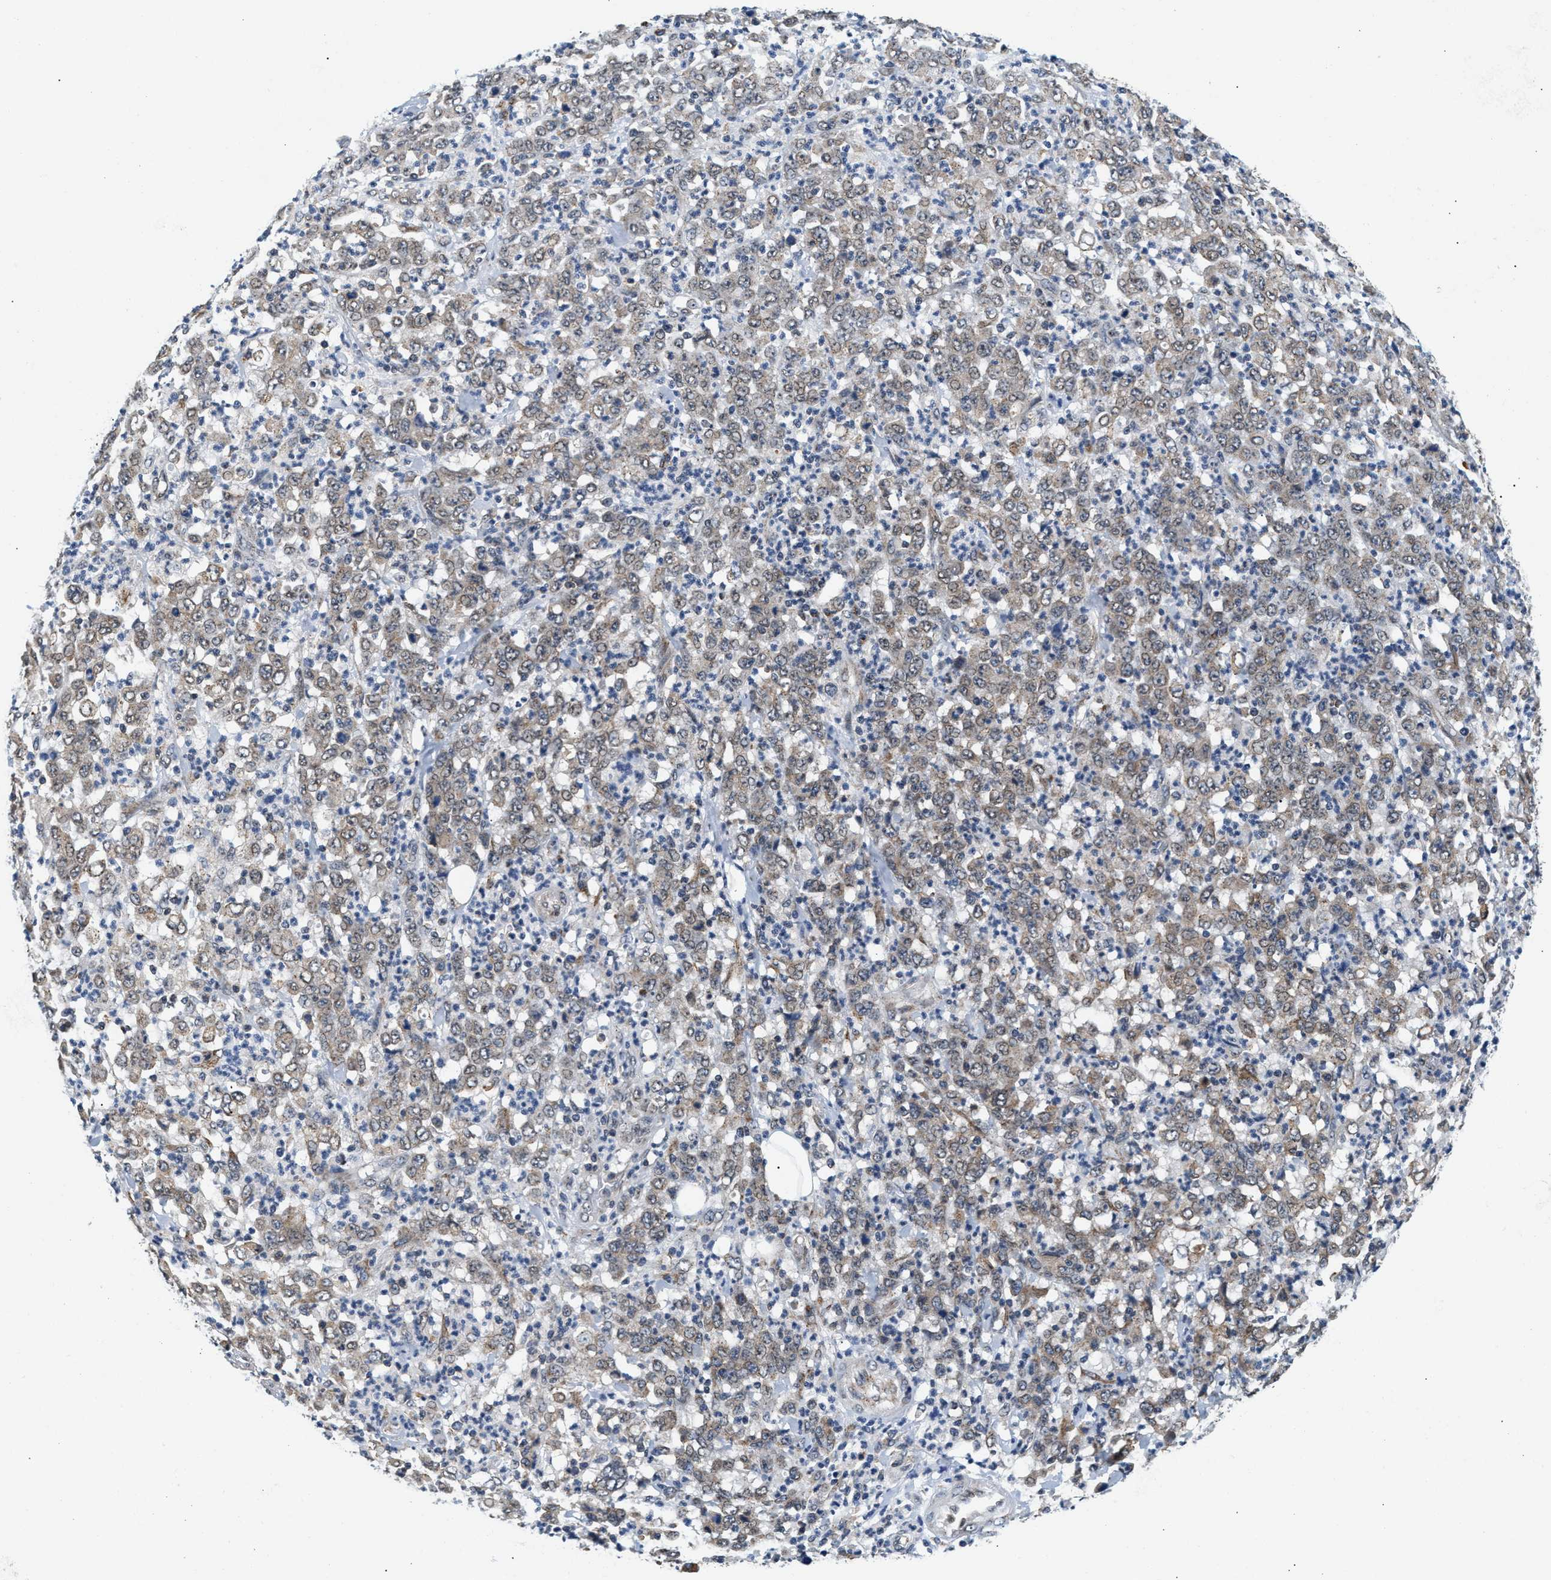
{"staining": {"intensity": "weak", "quantity": ">75%", "location": "cytoplasmic/membranous"}, "tissue": "stomach cancer", "cell_type": "Tumor cells", "image_type": "cancer", "snomed": [{"axis": "morphology", "description": "Adenocarcinoma, NOS"}, {"axis": "topography", "description": "Stomach, lower"}], "caption": "Stomach cancer (adenocarcinoma) tissue shows weak cytoplasmic/membranous positivity in approximately >75% of tumor cells", "gene": "KCNMB2", "patient": {"sex": "female", "age": 71}}